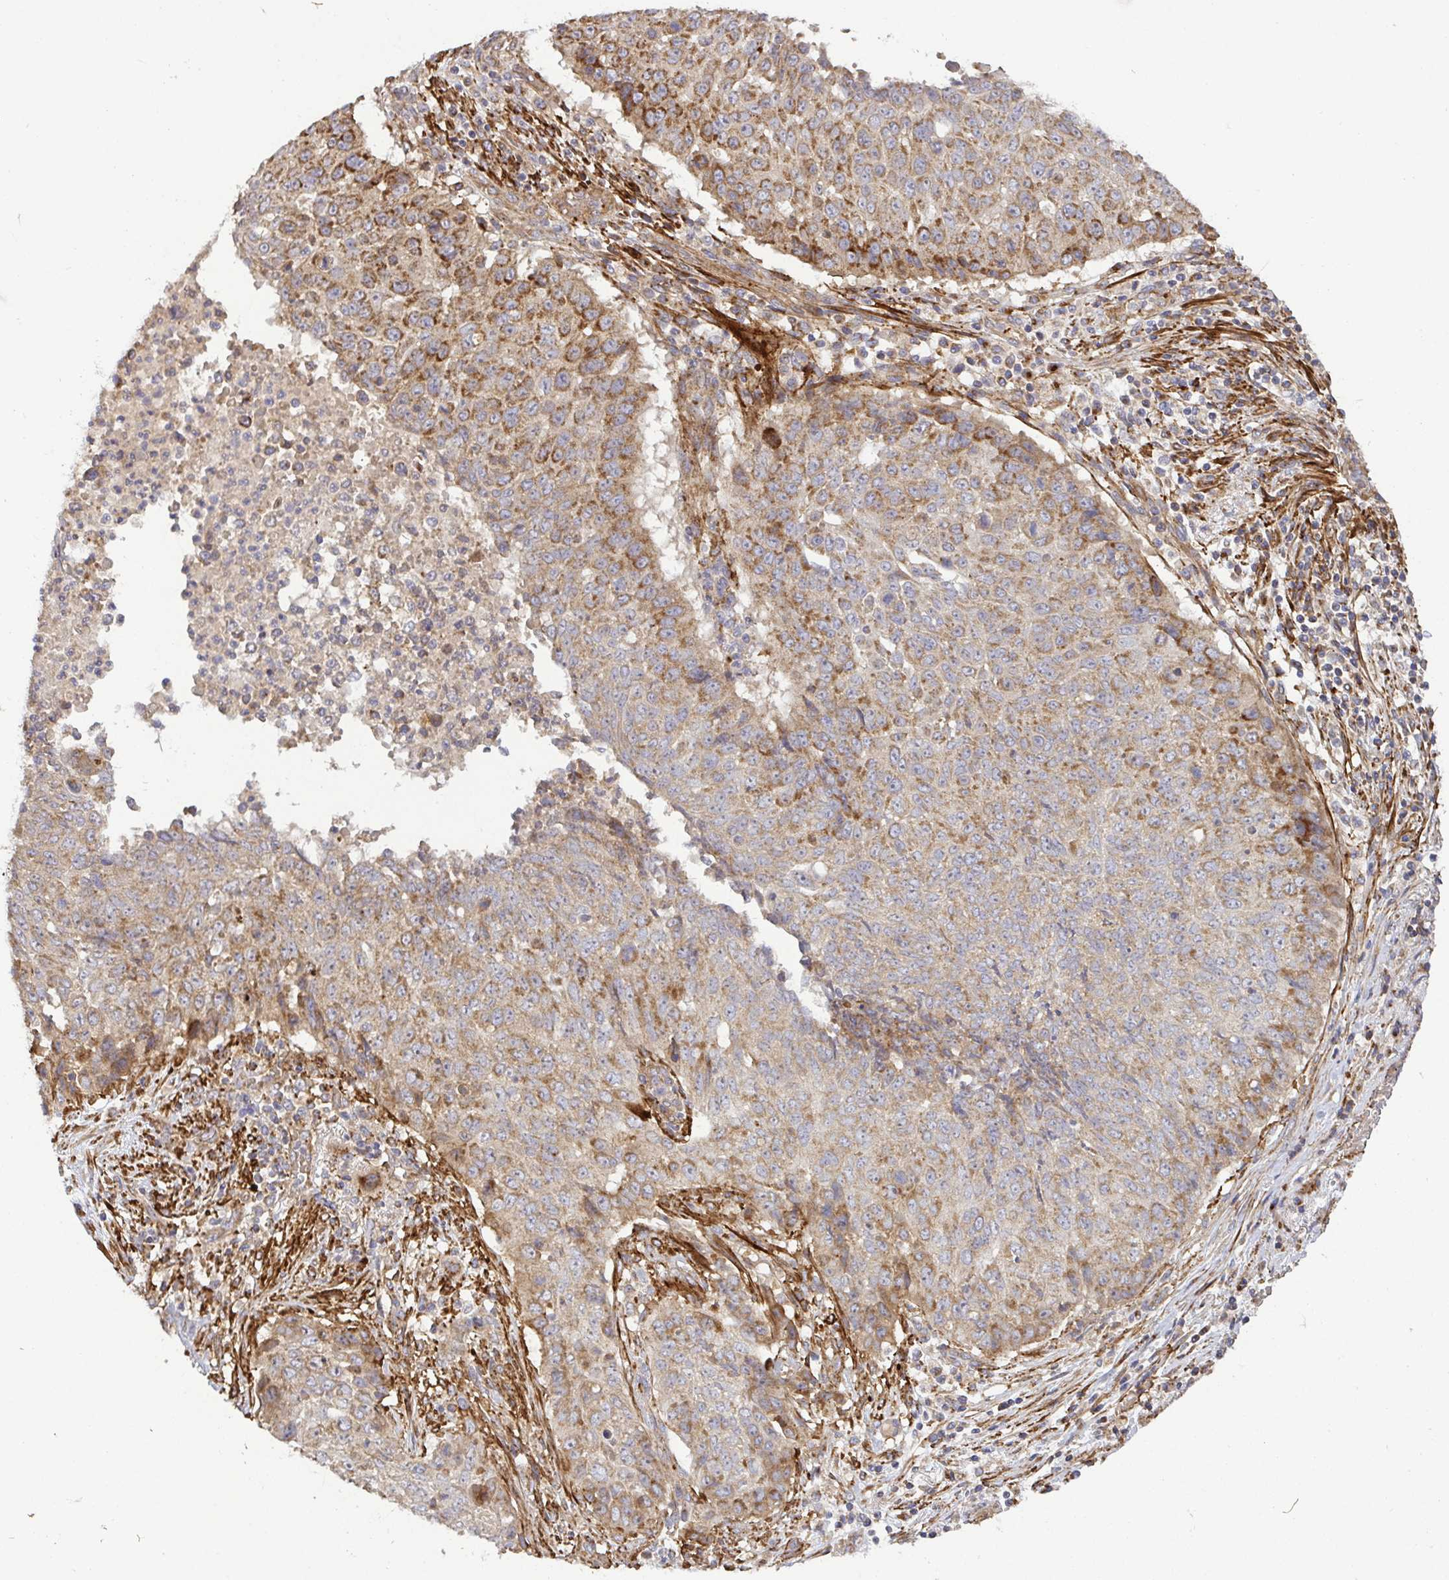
{"staining": {"intensity": "moderate", "quantity": ">75%", "location": "cytoplasmic/membranous"}, "tissue": "lung cancer", "cell_type": "Tumor cells", "image_type": "cancer", "snomed": [{"axis": "morphology", "description": "Normal tissue, NOS"}, {"axis": "morphology", "description": "Squamous cell carcinoma, NOS"}, {"axis": "topography", "description": "Bronchus"}, {"axis": "topography", "description": "Lung"}], "caption": "Protein staining demonstrates moderate cytoplasmic/membranous staining in approximately >75% of tumor cells in lung cancer (squamous cell carcinoma).", "gene": "TM9SF4", "patient": {"sex": "male", "age": 64}}